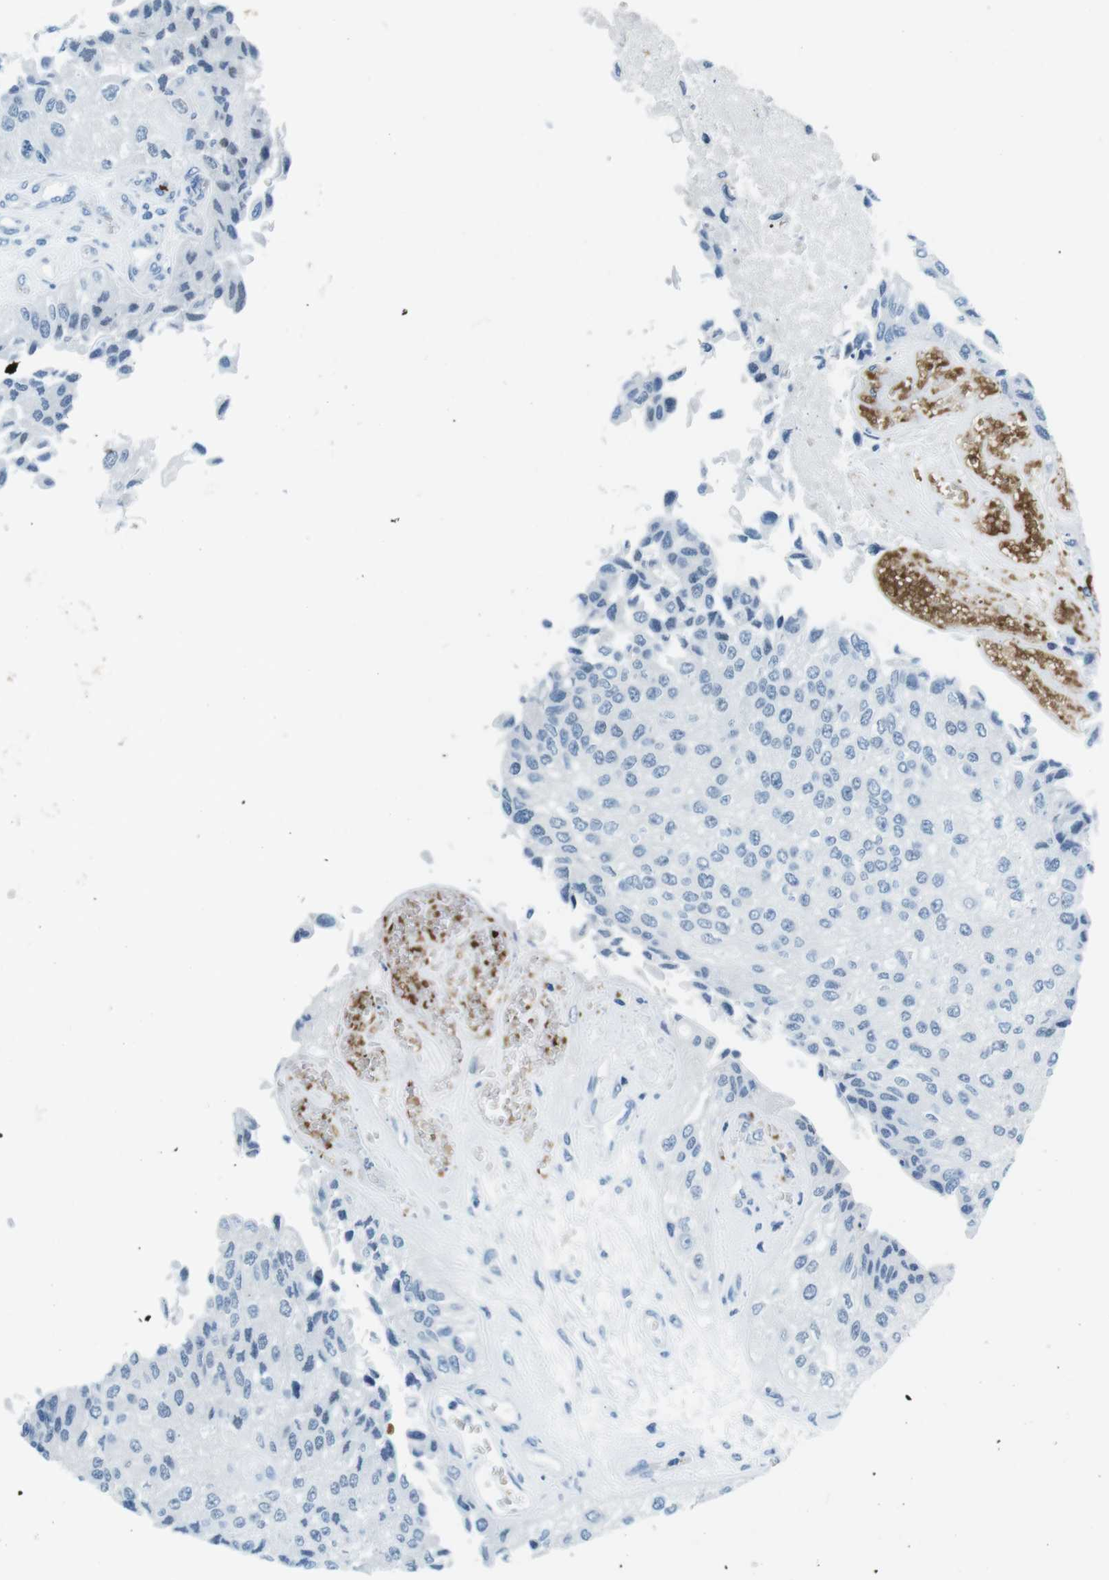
{"staining": {"intensity": "negative", "quantity": "none", "location": "none"}, "tissue": "urothelial cancer", "cell_type": "Tumor cells", "image_type": "cancer", "snomed": [{"axis": "morphology", "description": "Urothelial carcinoma, High grade"}, {"axis": "topography", "description": "Kidney"}, {"axis": "topography", "description": "Urinary bladder"}], "caption": "This micrograph is of urothelial carcinoma (high-grade) stained with immunohistochemistry to label a protein in brown with the nuclei are counter-stained blue. There is no staining in tumor cells.", "gene": "TFAP2C", "patient": {"sex": "male", "age": 77}}